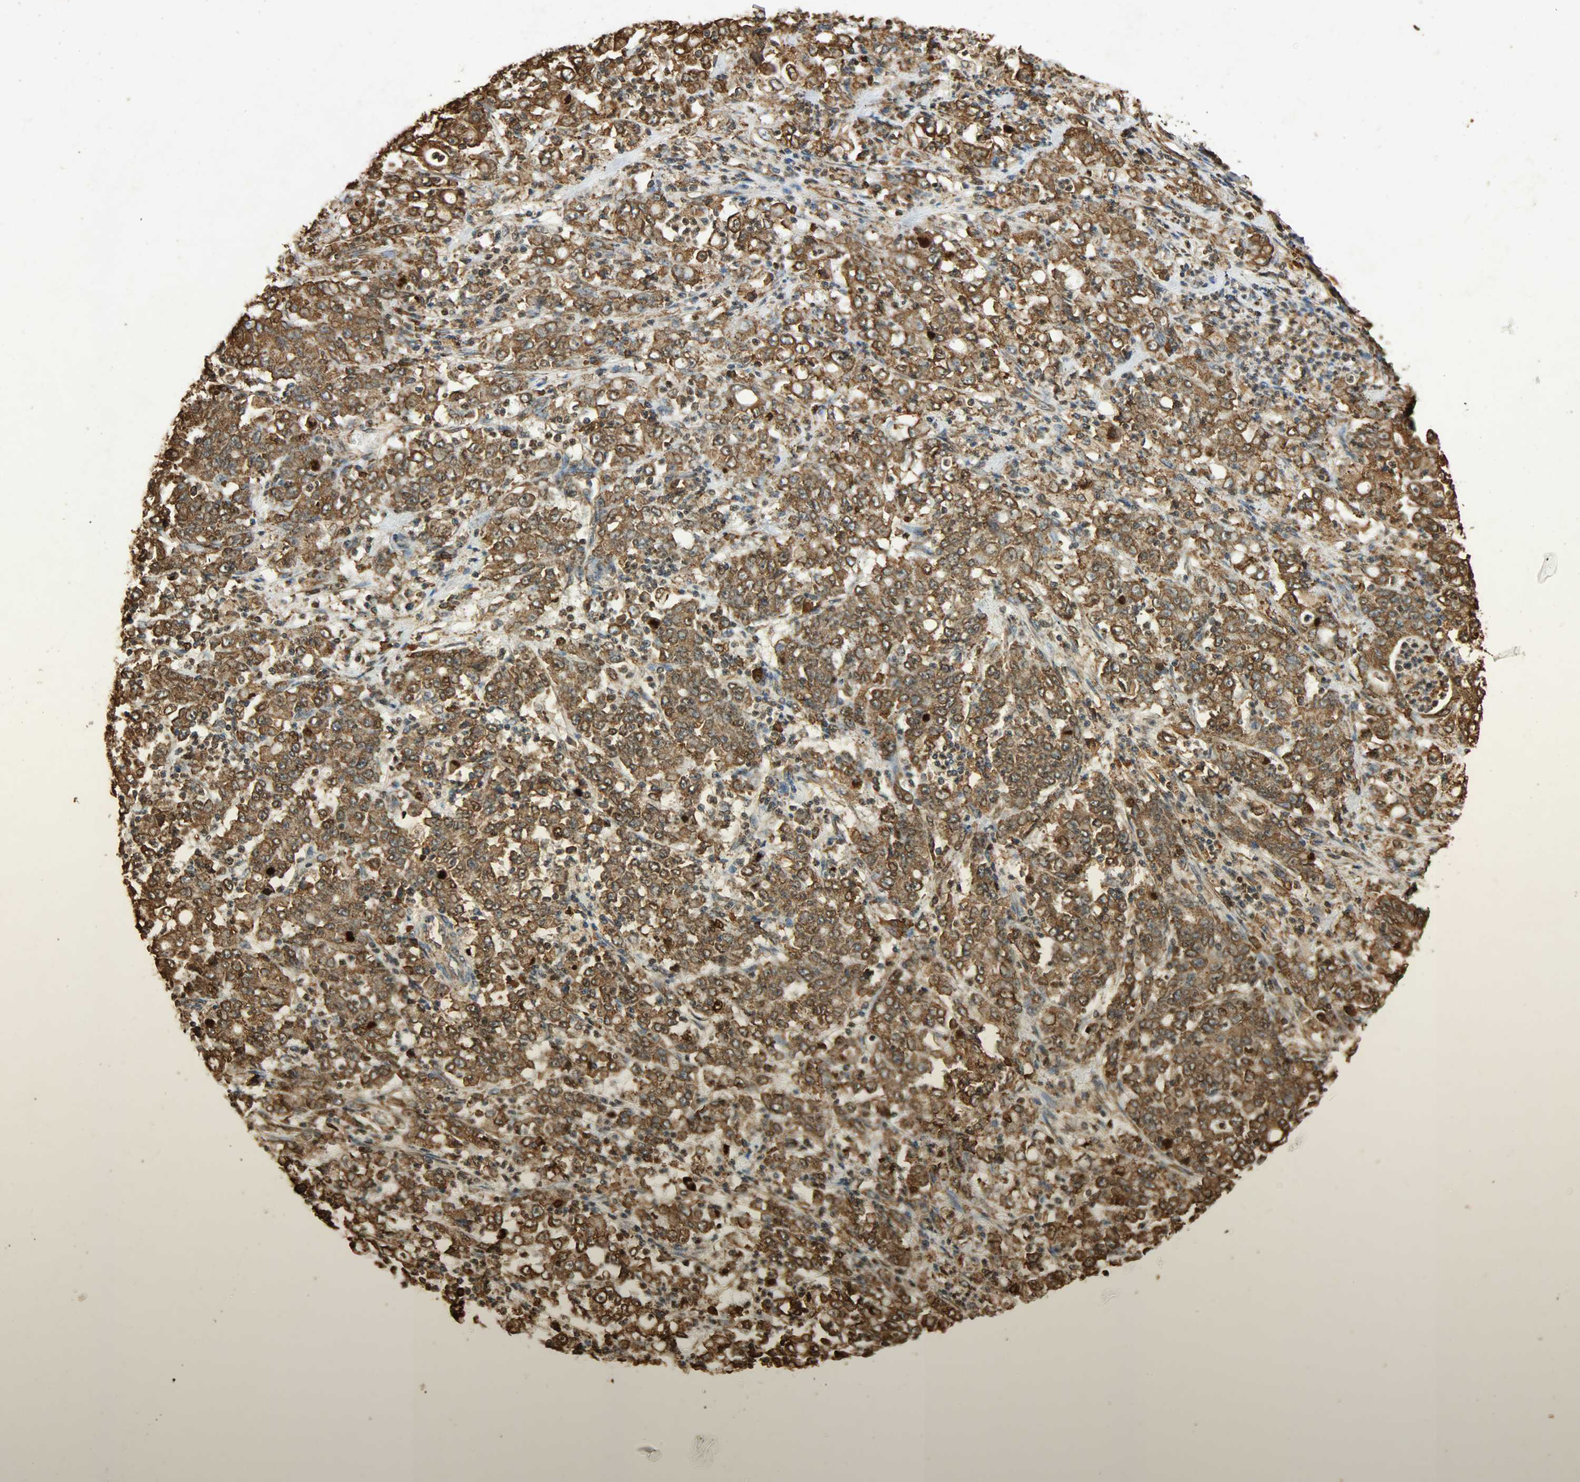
{"staining": {"intensity": "strong", "quantity": ">75%", "location": "cytoplasmic/membranous"}, "tissue": "stomach cancer", "cell_type": "Tumor cells", "image_type": "cancer", "snomed": [{"axis": "morphology", "description": "Adenocarcinoma, NOS"}, {"axis": "topography", "description": "Stomach, lower"}], "caption": "Protein staining reveals strong cytoplasmic/membranous expression in about >75% of tumor cells in stomach cancer (adenocarcinoma).", "gene": "HSP90B1", "patient": {"sex": "female", "age": 71}}